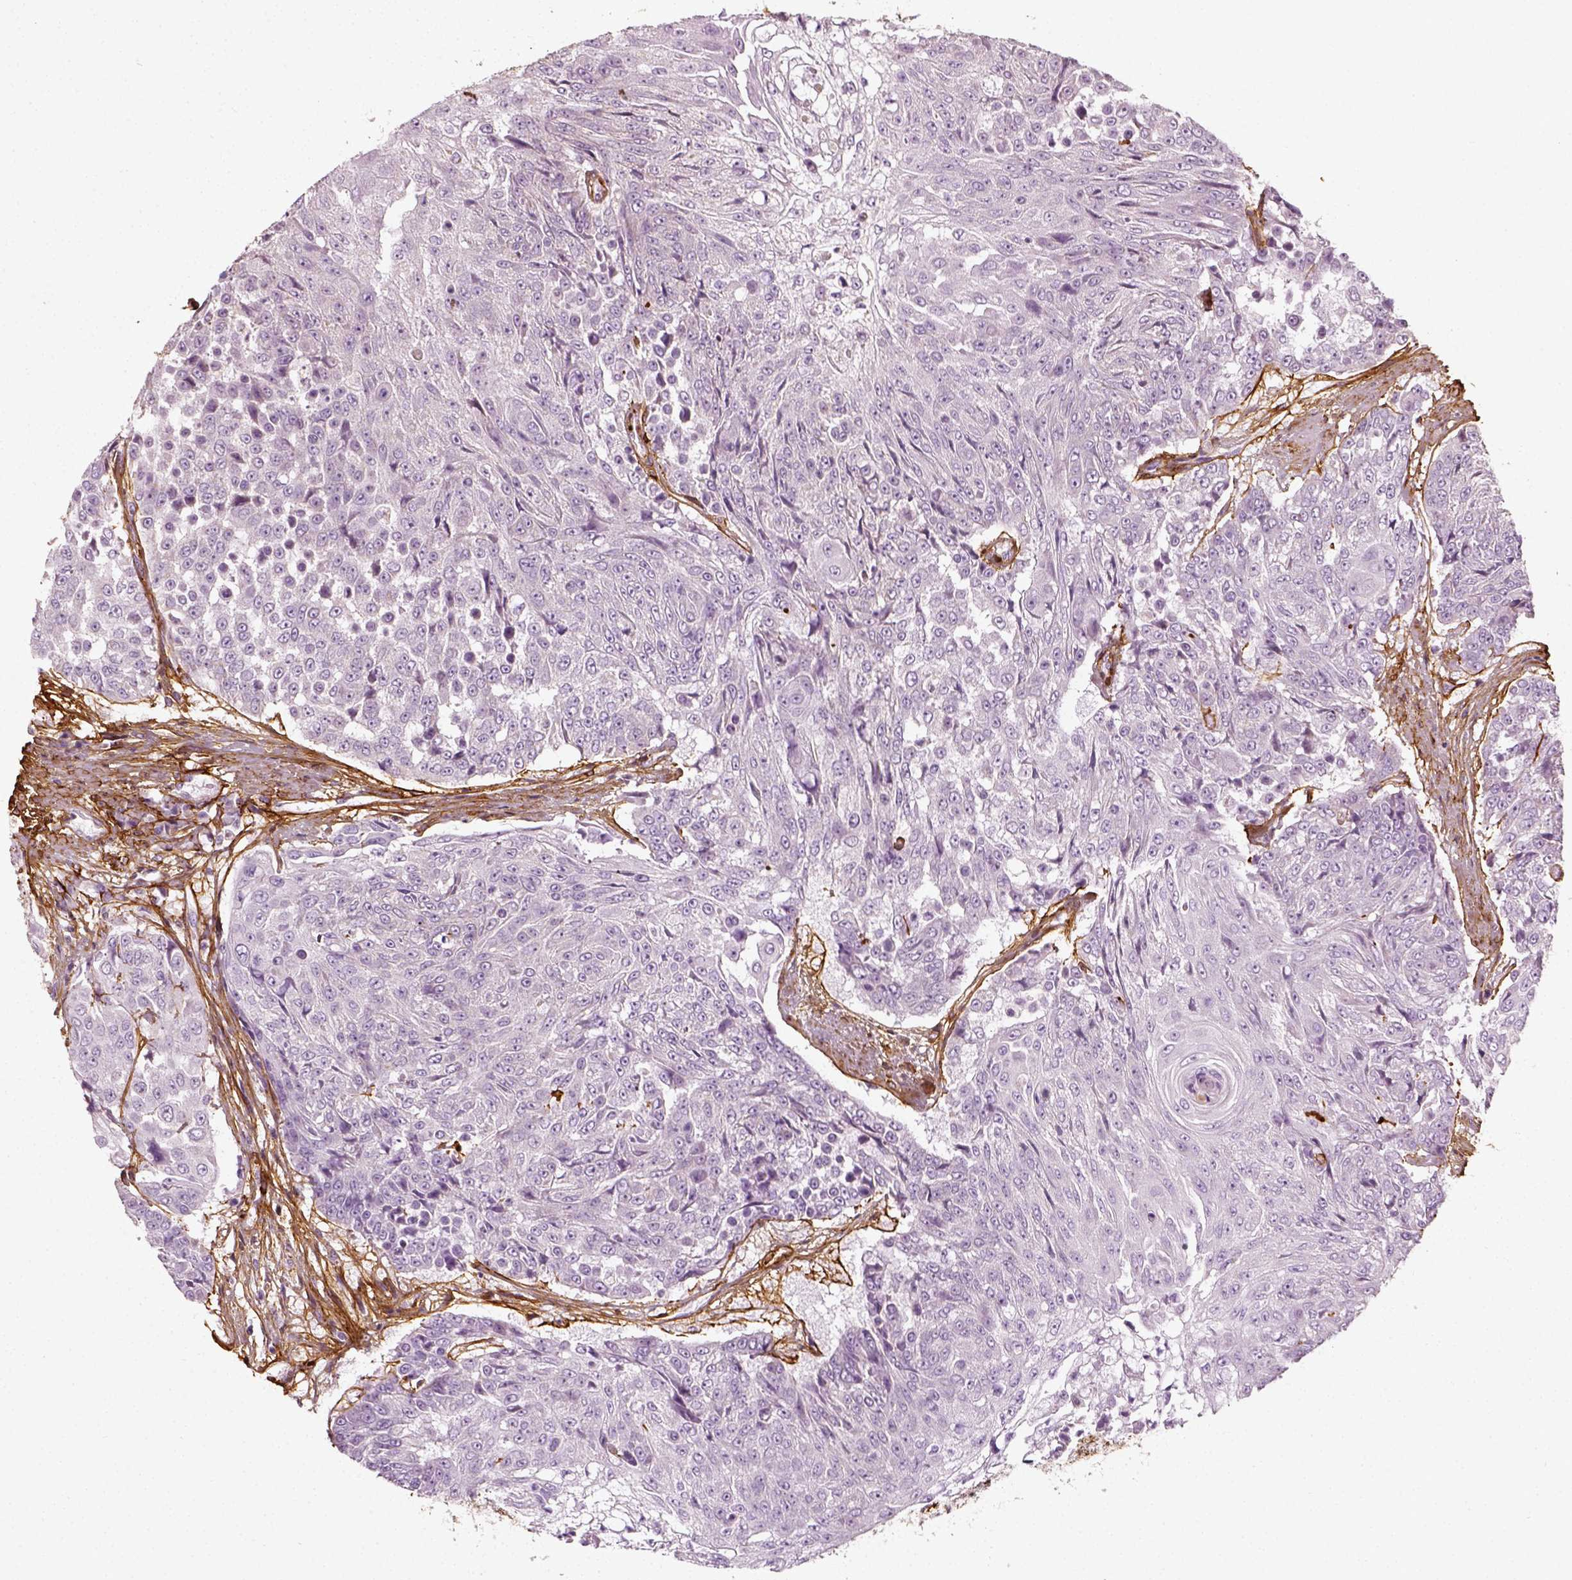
{"staining": {"intensity": "negative", "quantity": "none", "location": "none"}, "tissue": "urothelial cancer", "cell_type": "Tumor cells", "image_type": "cancer", "snomed": [{"axis": "morphology", "description": "Urothelial carcinoma, High grade"}, {"axis": "topography", "description": "Urinary bladder"}], "caption": "The immunohistochemistry (IHC) photomicrograph has no significant expression in tumor cells of urothelial cancer tissue.", "gene": "COL6A2", "patient": {"sex": "female", "age": 63}}